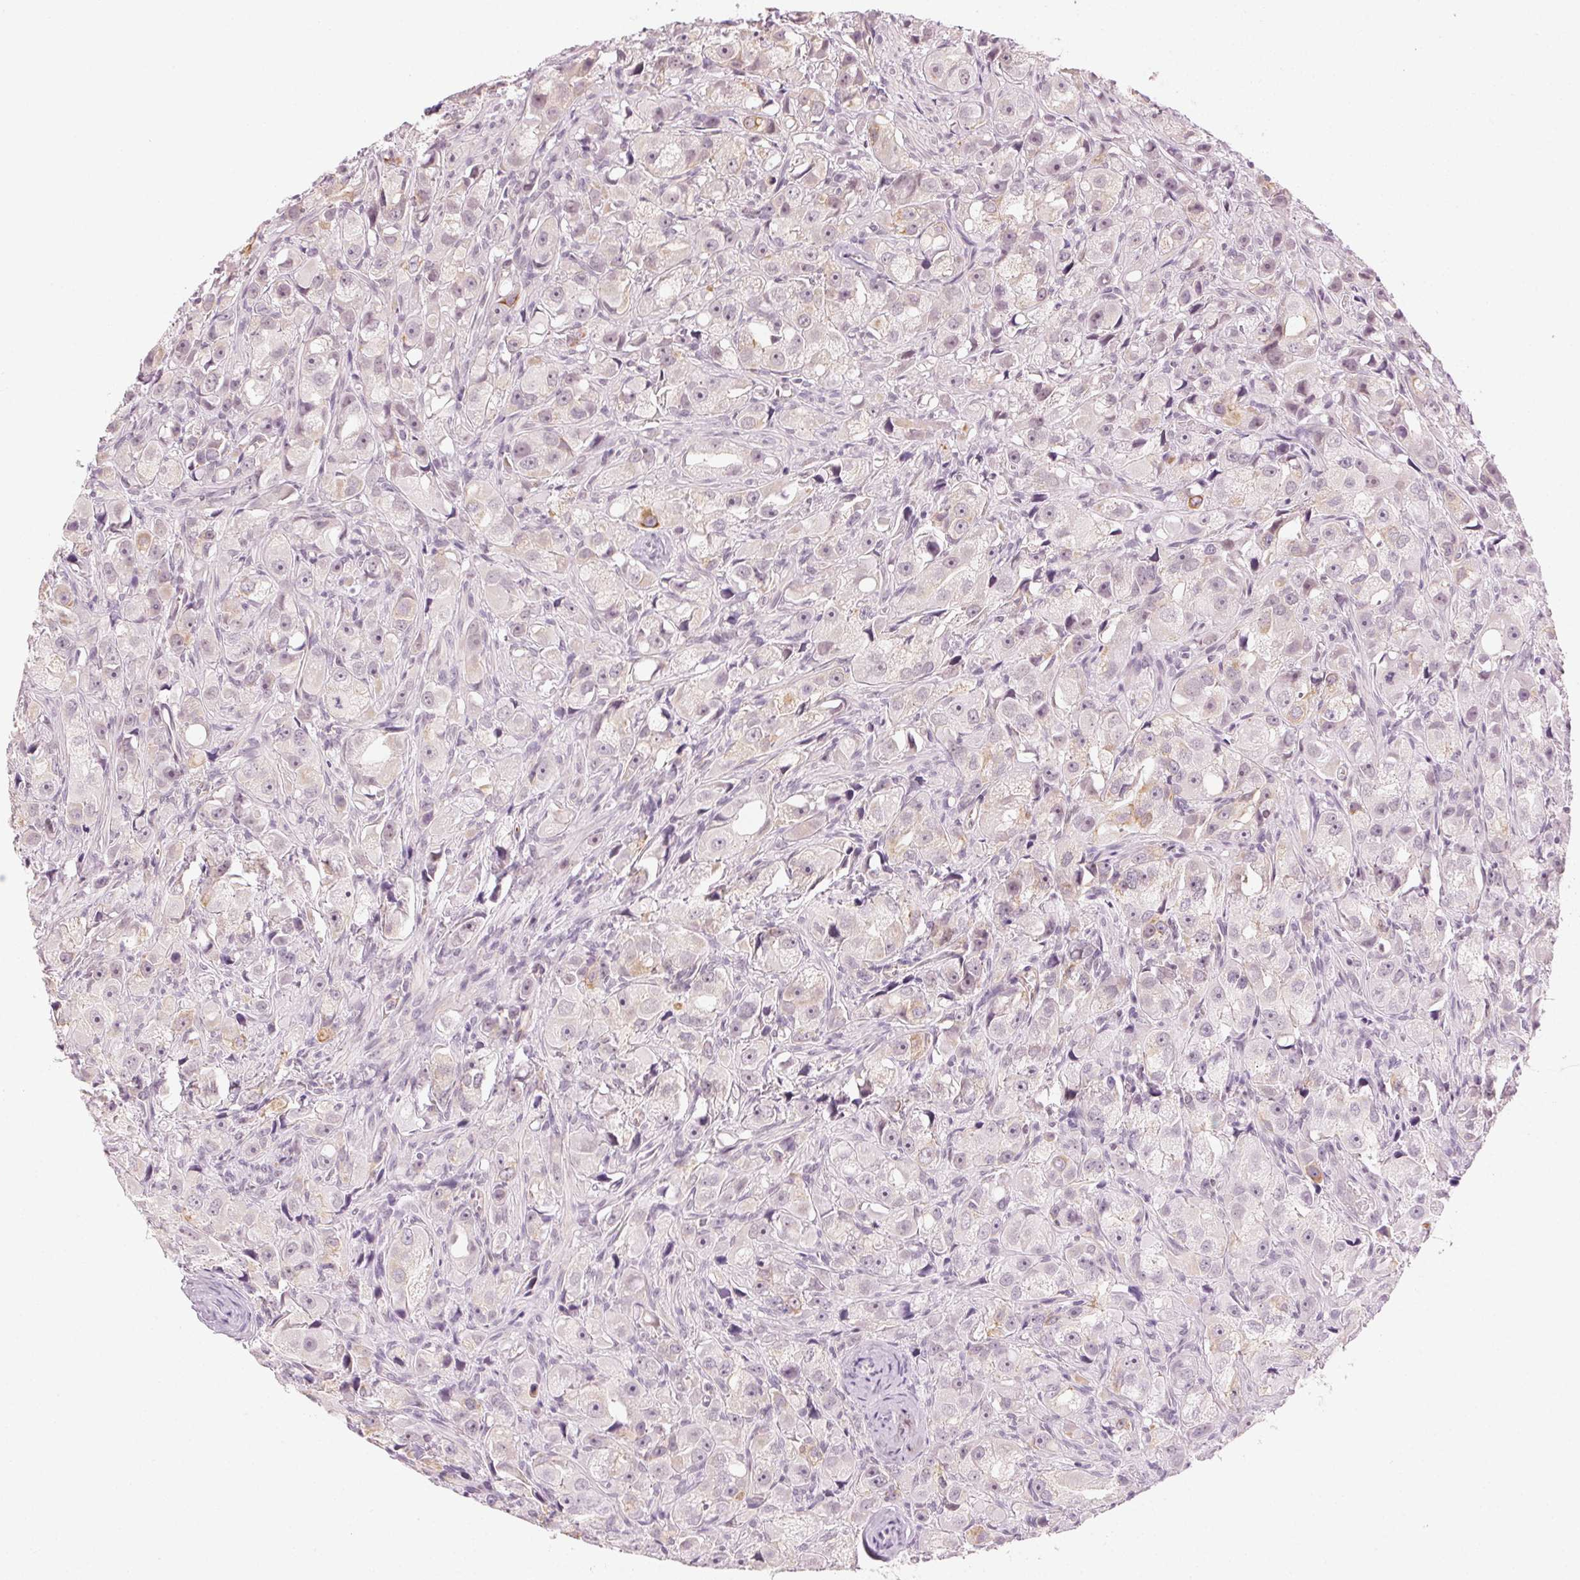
{"staining": {"intensity": "negative", "quantity": "none", "location": "none"}, "tissue": "prostate cancer", "cell_type": "Tumor cells", "image_type": "cancer", "snomed": [{"axis": "morphology", "description": "Adenocarcinoma, High grade"}, {"axis": "topography", "description": "Prostate"}], "caption": "Protein analysis of prostate adenocarcinoma (high-grade) demonstrates no significant staining in tumor cells.", "gene": "AIF1L", "patient": {"sex": "male", "age": 75}}